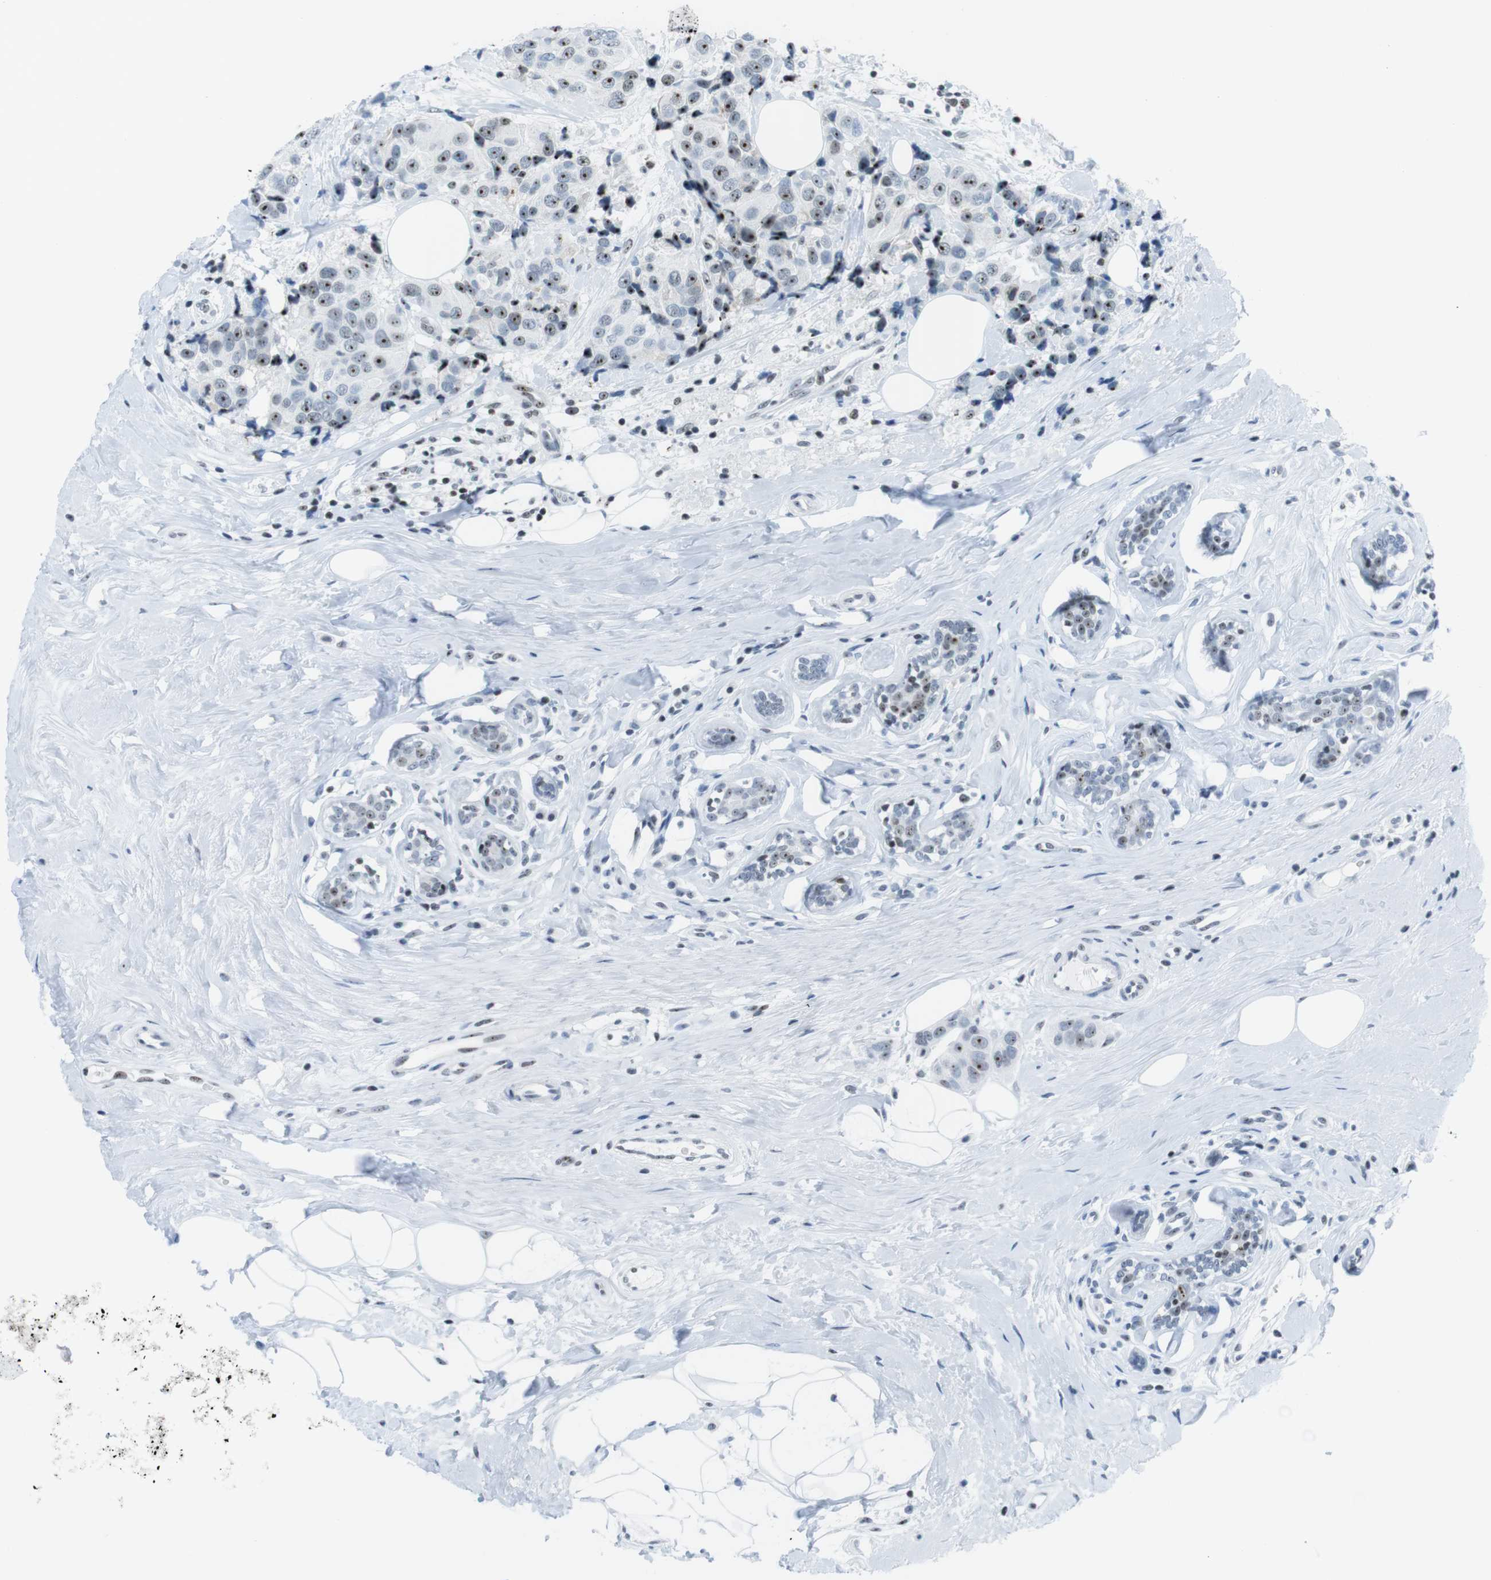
{"staining": {"intensity": "moderate", "quantity": ">75%", "location": "nuclear"}, "tissue": "breast cancer", "cell_type": "Tumor cells", "image_type": "cancer", "snomed": [{"axis": "morphology", "description": "Normal tissue, NOS"}, {"axis": "morphology", "description": "Duct carcinoma"}, {"axis": "topography", "description": "Breast"}], "caption": "Tumor cells show medium levels of moderate nuclear staining in approximately >75% of cells in human infiltrating ductal carcinoma (breast). The staining was performed using DAB to visualize the protein expression in brown, while the nuclei were stained in blue with hematoxylin (Magnification: 20x).", "gene": "NIFK", "patient": {"sex": "female", "age": 39}}